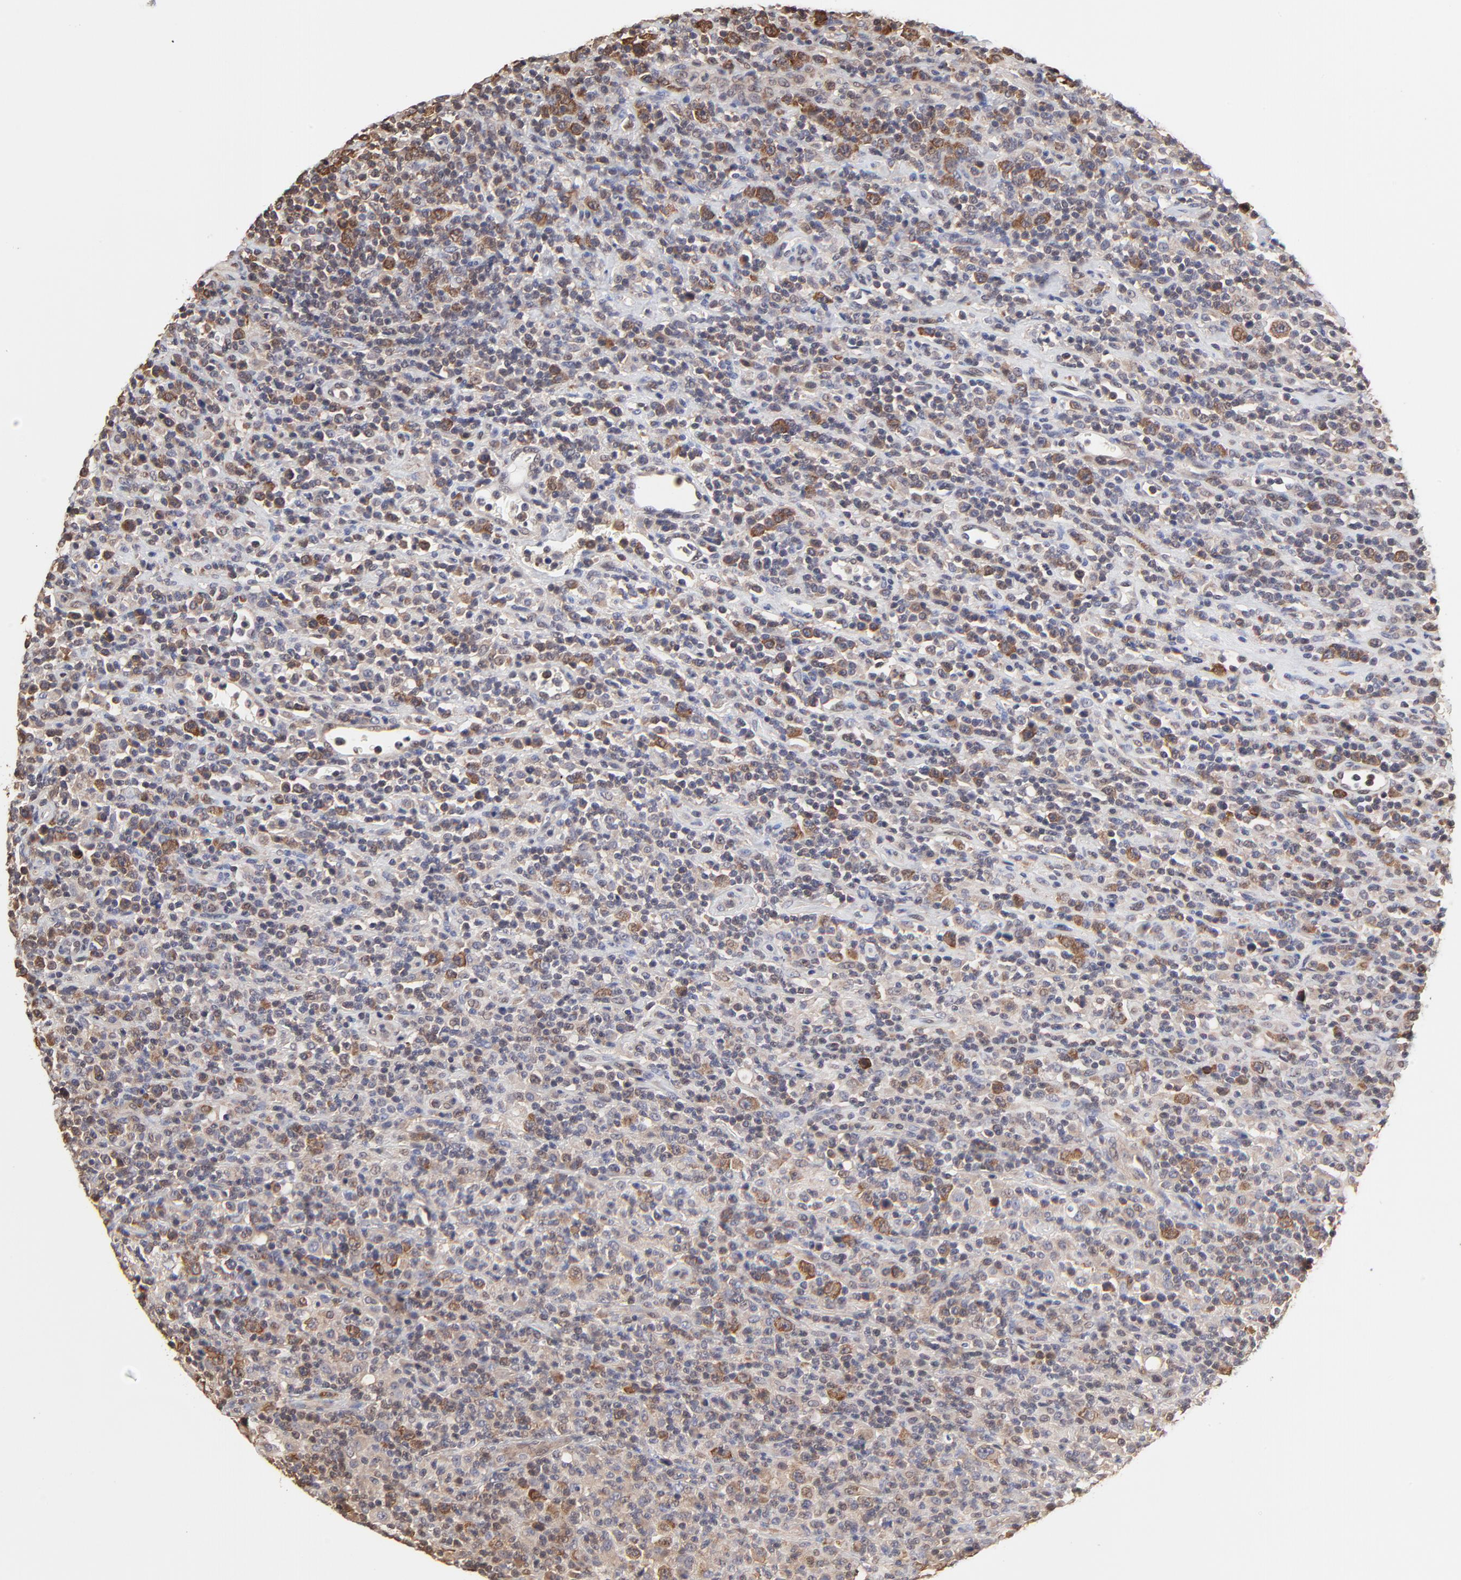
{"staining": {"intensity": "weak", "quantity": "25%-75%", "location": "cytoplasmic/membranous,nuclear"}, "tissue": "lymphoma", "cell_type": "Tumor cells", "image_type": "cancer", "snomed": [{"axis": "morphology", "description": "Hodgkin's disease, NOS"}, {"axis": "topography", "description": "Lymph node"}], "caption": "This histopathology image reveals lymphoma stained with IHC to label a protein in brown. The cytoplasmic/membranous and nuclear of tumor cells show weak positivity for the protein. Nuclei are counter-stained blue.", "gene": "CCT2", "patient": {"sex": "male", "age": 65}}